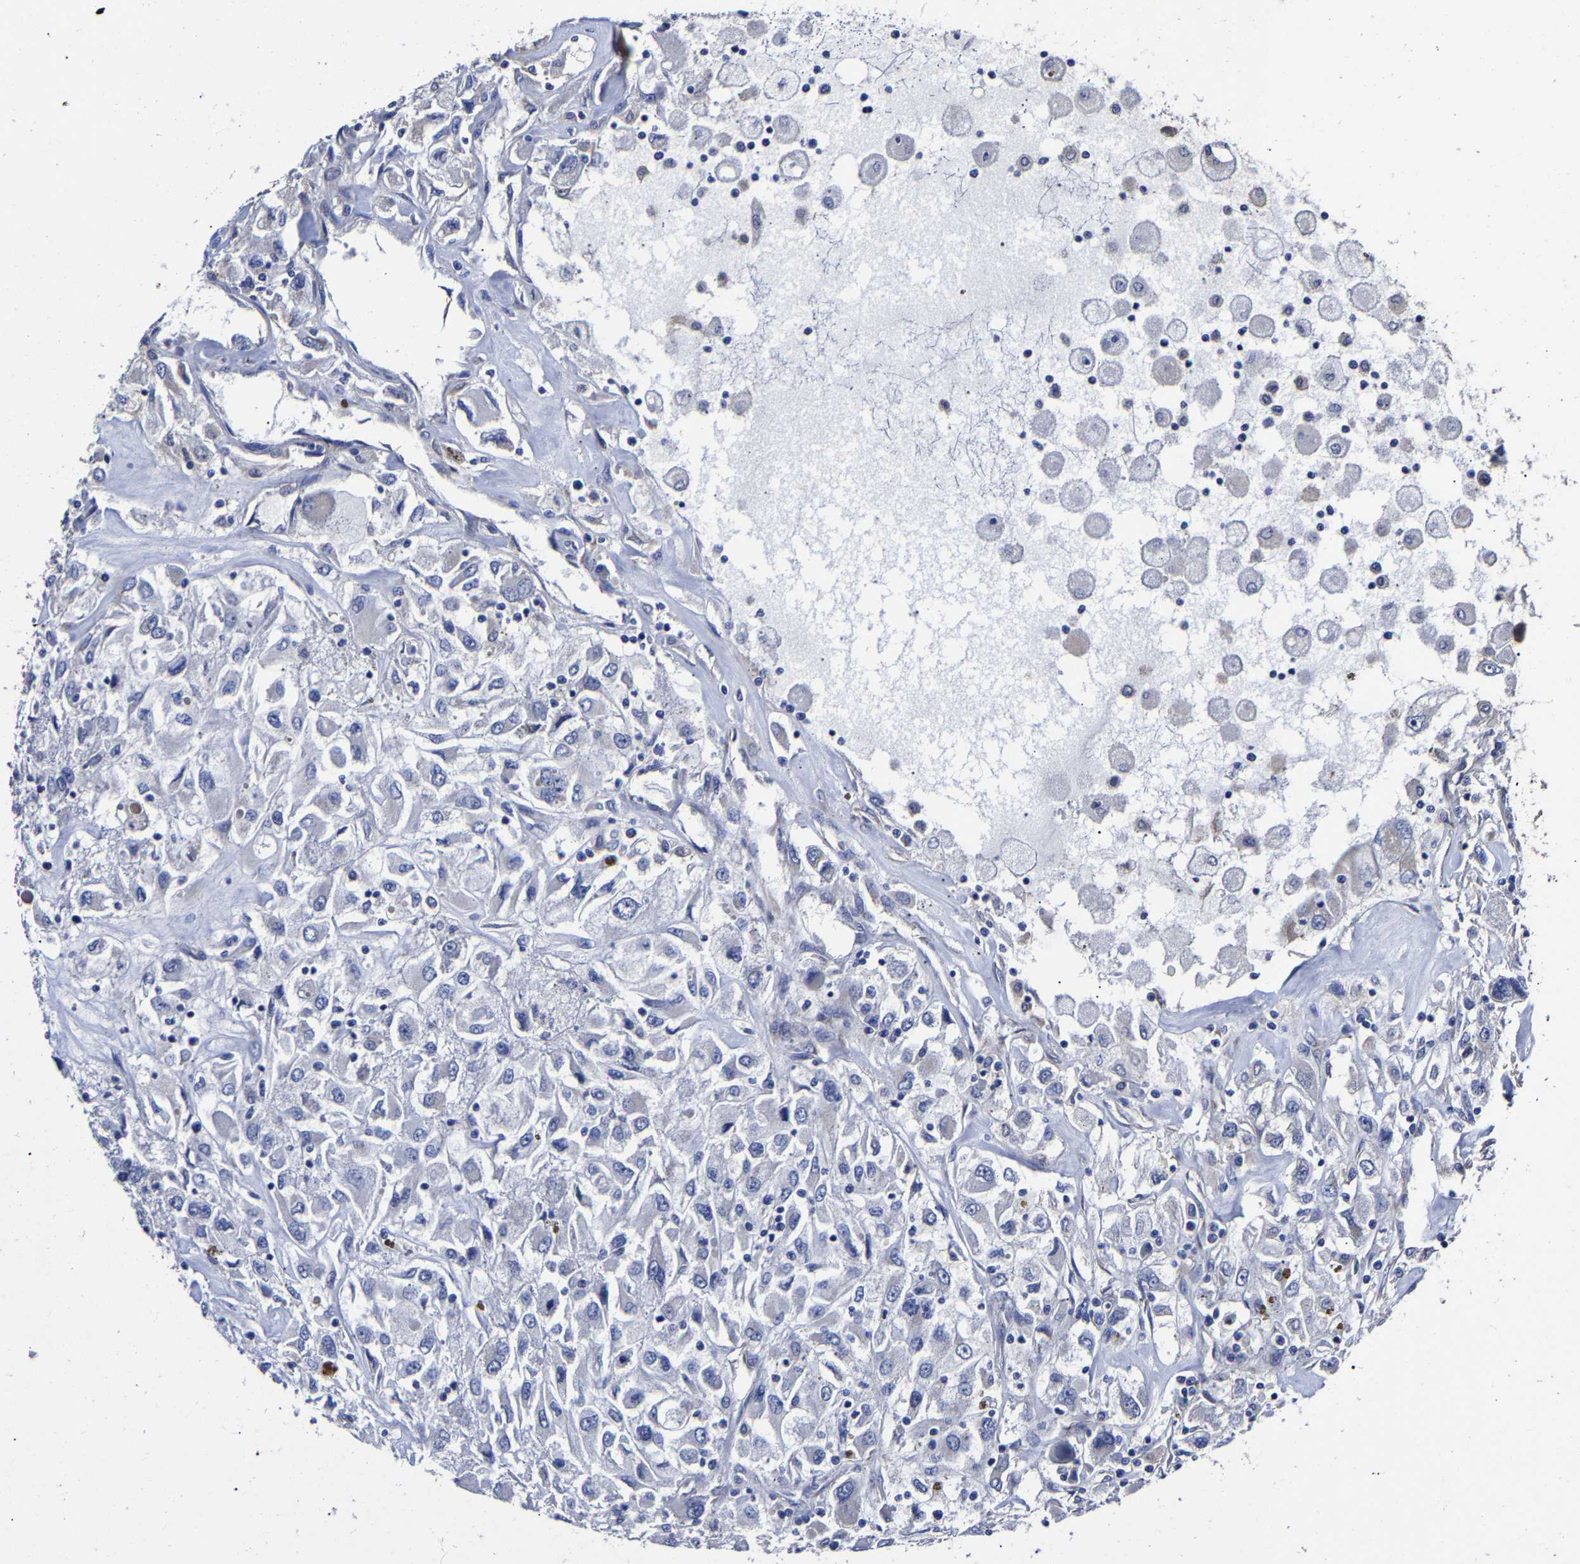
{"staining": {"intensity": "negative", "quantity": "none", "location": "none"}, "tissue": "renal cancer", "cell_type": "Tumor cells", "image_type": "cancer", "snomed": [{"axis": "morphology", "description": "Adenocarcinoma, NOS"}, {"axis": "topography", "description": "Kidney"}], "caption": "Tumor cells show no significant protein staining in adenocarcinoma (renal).", "gene": "AASS", "patient": {"sex": "female", "age": 52}}